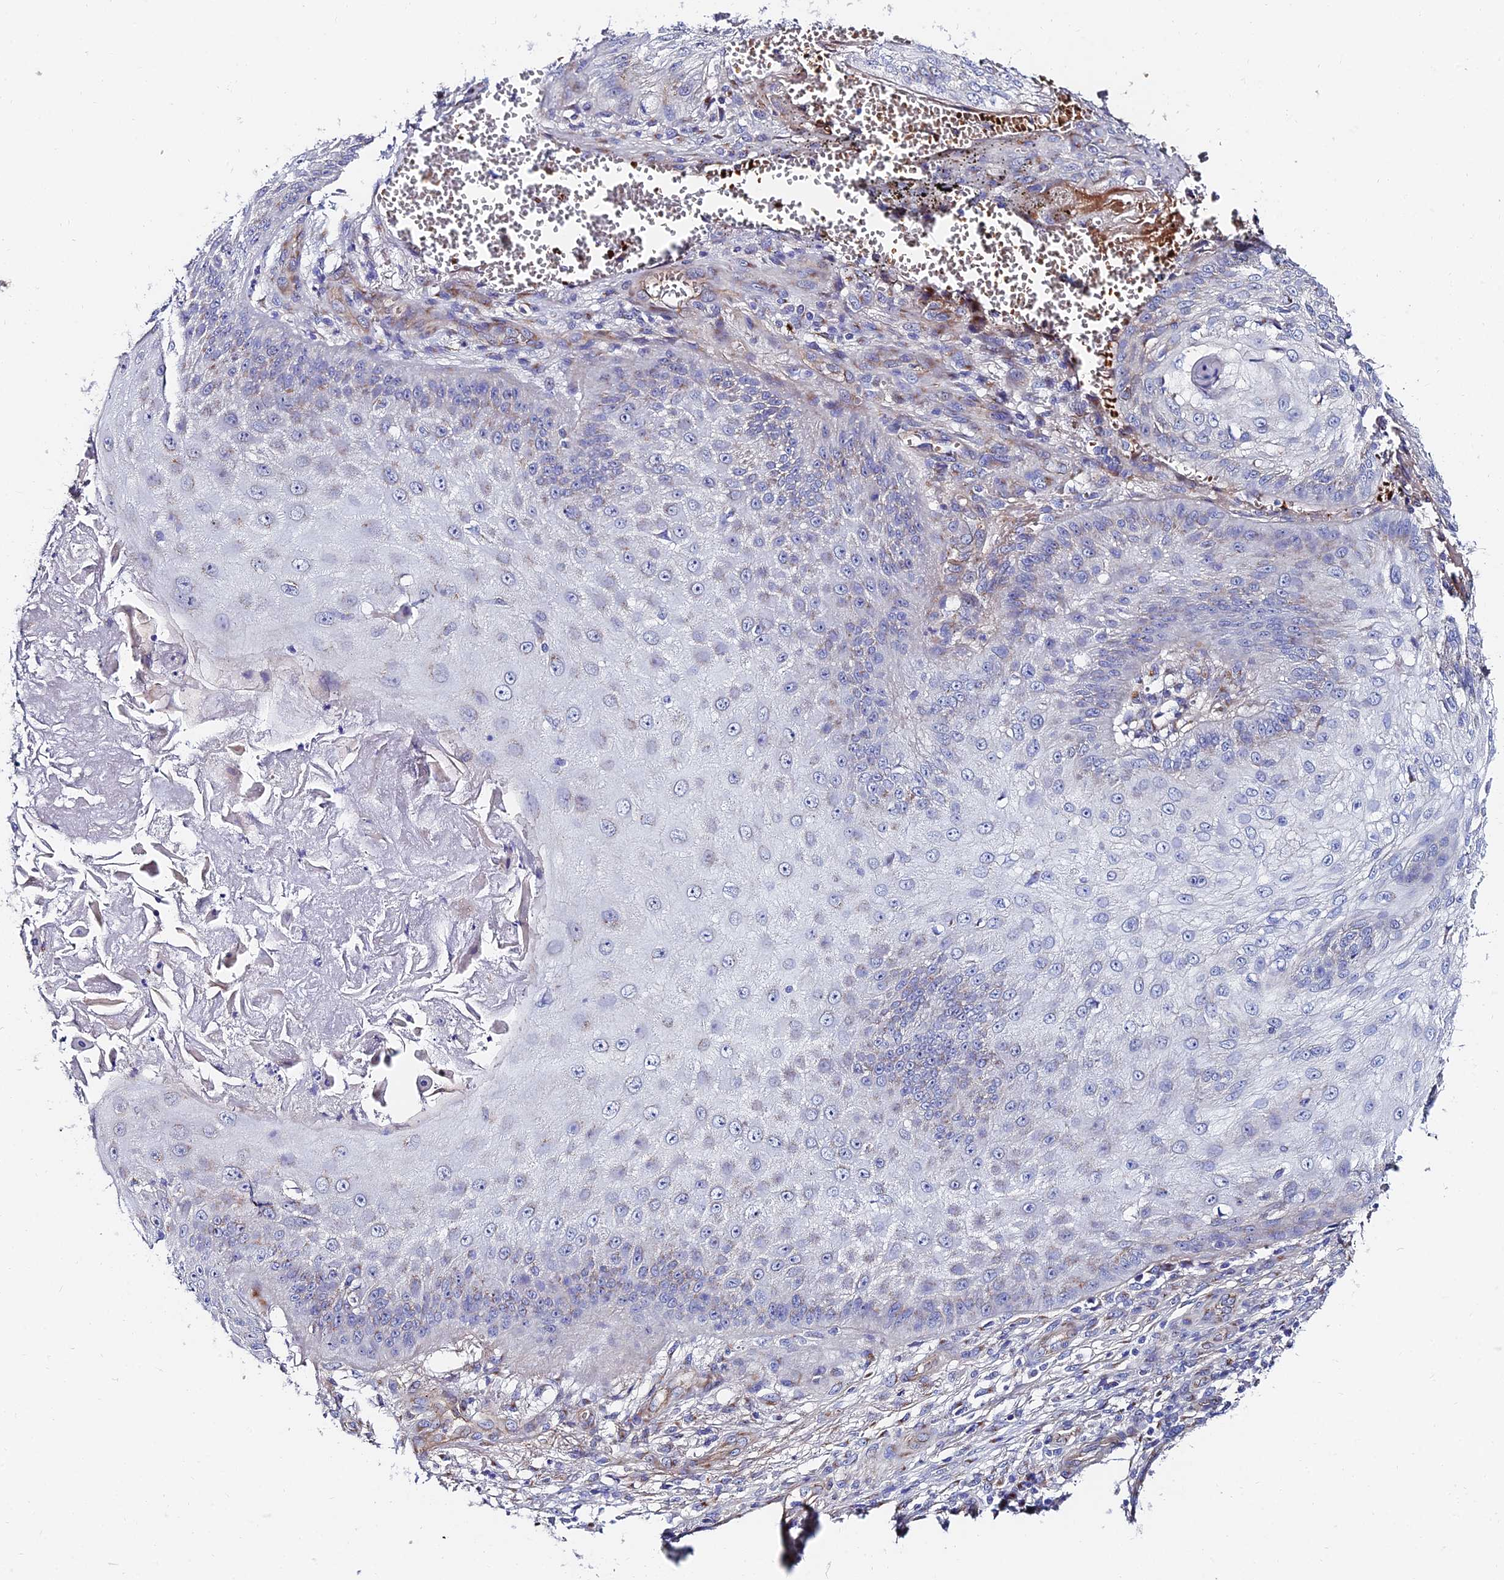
{"staining": {"intensity": "negative", "quantity": "none", "location": "none"}, "tissue": "skin cancer", "cell_type": "Tumor cells", "image_type": "cancer", "snomed": [{"axis": "morphology", "description": "Squamous cell carcinoma, NOS"}, {"axis": "topography", "description": "Skin"}], "caption": "This is an immunohistochemistry (IHC) histopathology image of human skin cancer (squamous cell carcinoma). There is no expression in tumor cells.", "gene": "ADGRF3", "patient": {"sex": "male", "age": 70}}